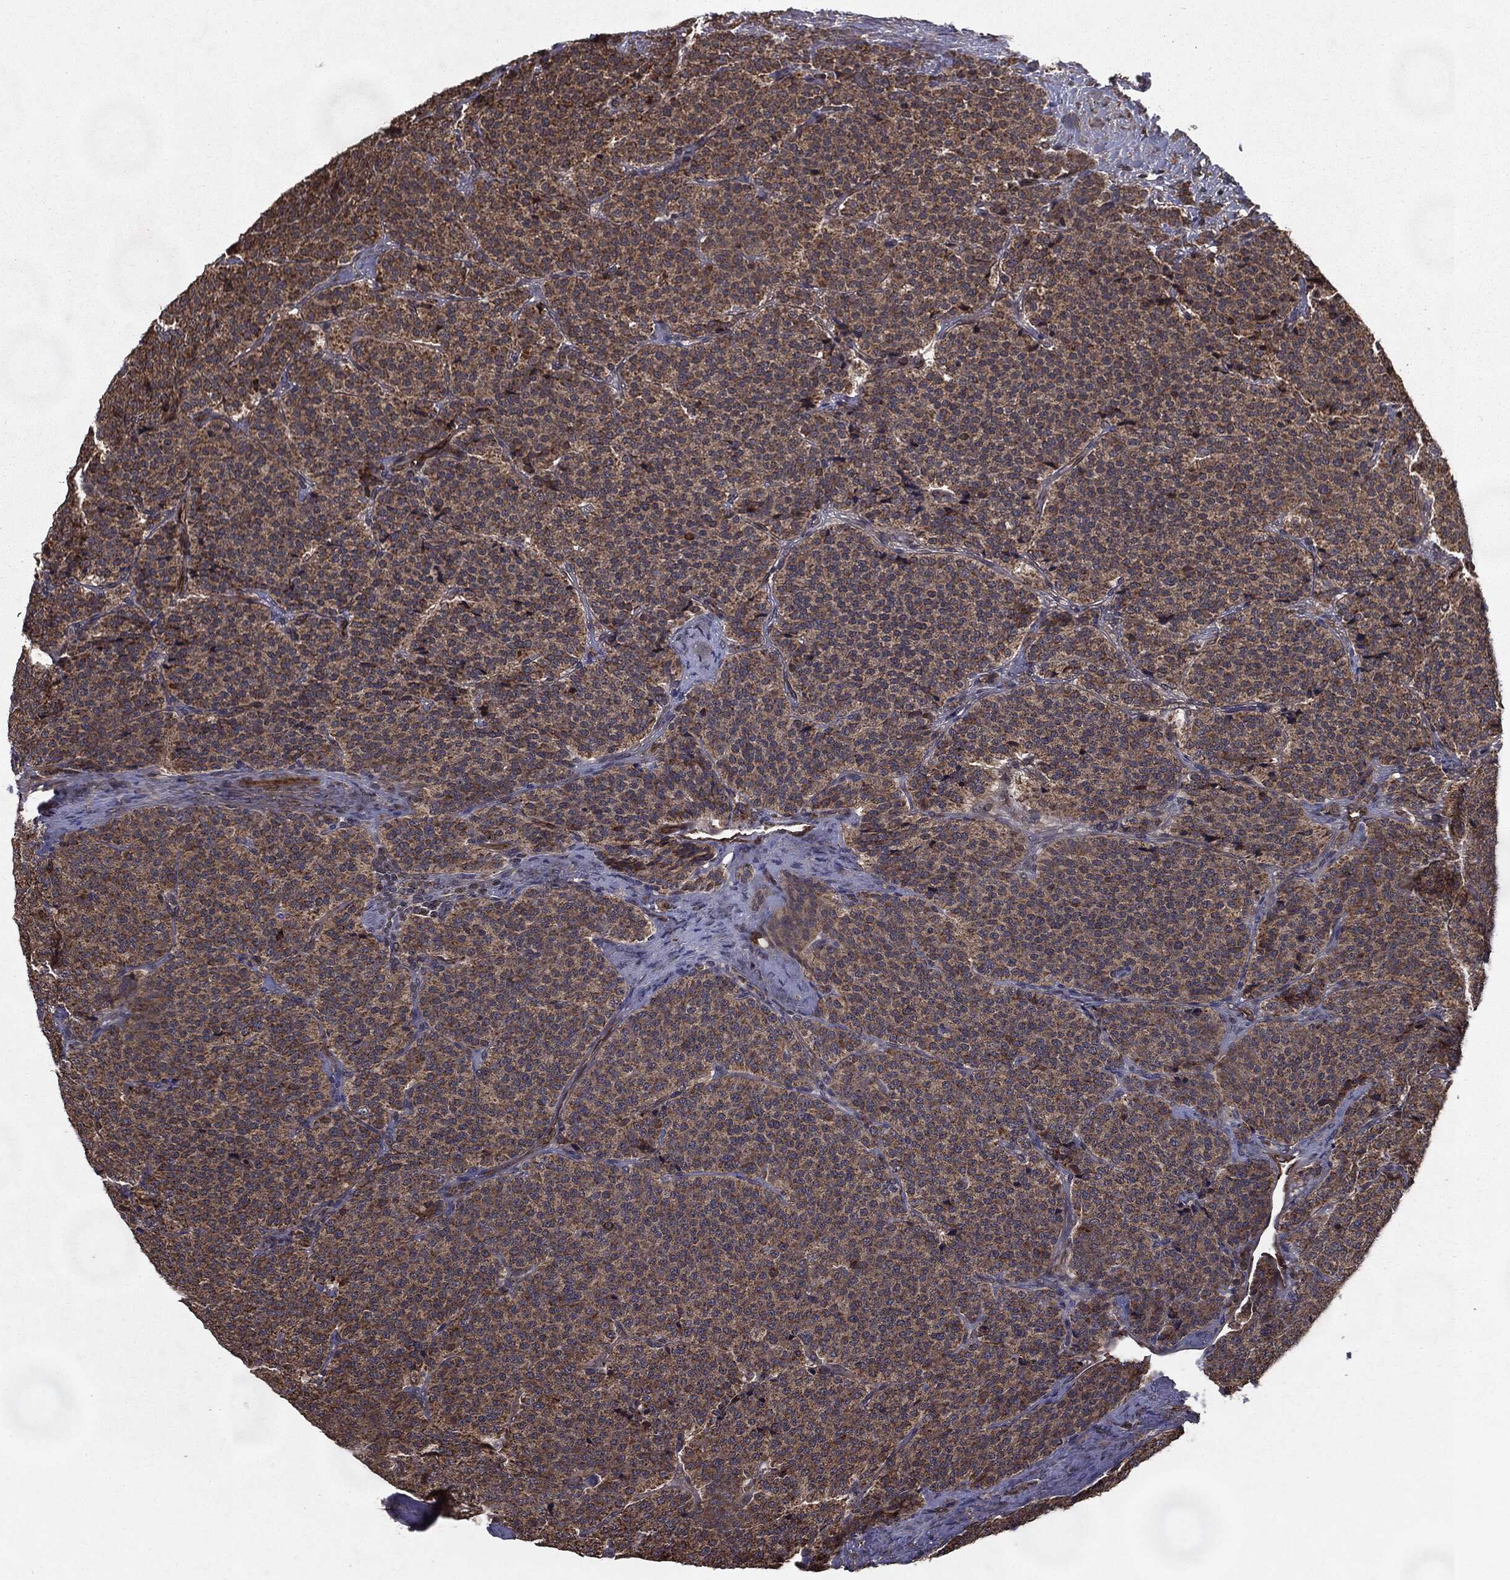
{"staining": {"intensity": "strong", "quantity": ">75%", "location": "cytoplasmic/membranous"}, "tissue": "carcinoid", "cell_type": "Tumor cells", "image_type": "cancer", "snomed": [{"axis": "morphology", "description": "Carcinoid, malignant, NOS"}, {"axis": "topography", "description": "Small intestine"}], "caption": "A brown stain labels strong cytoplasmic/membranous staining of a protein in human carcinoid tumor cells. The staining was performed using DAB, with brown indicating positive protein expression. Nuclei are stained blue with hematoxylin.", "gene": "HDAC5", "patient": {"sex": "female", "age": 58}}